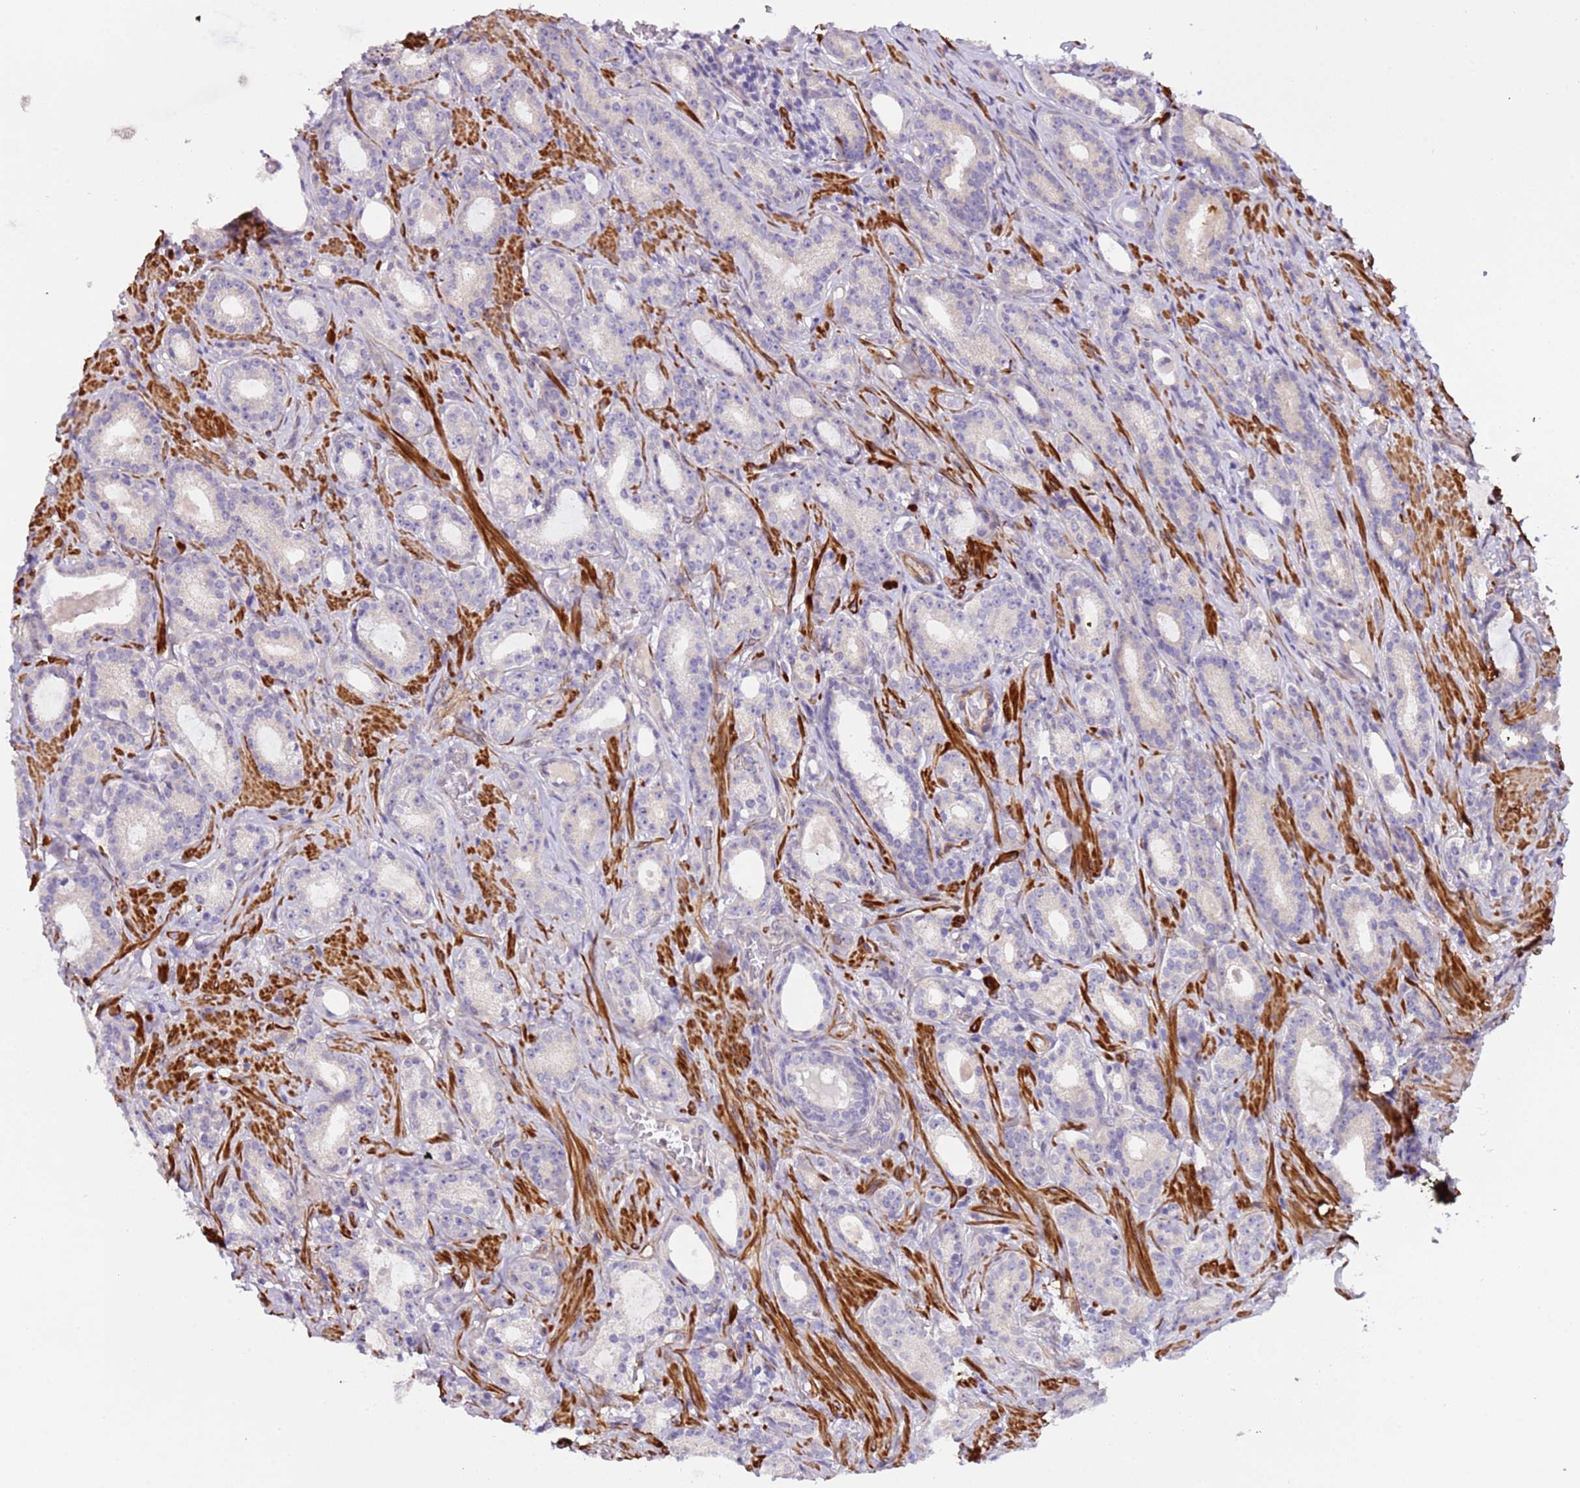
{"staining": {"intensity": "negative", "quantity": "none", "location": "none"}, "tissue": "prostate cancer", "cell_type": "Tumor cells", "image_type": "cancer", "snomed": [{"axis": "morphology", "description": "Adenocarcinoma, Low grade"}, {"axis": "topography", "description": "Prostate"}], "caption": "High magnification brightfield microscopy of low-grade adenocarcinoma (prostate) stained with DAB (brown) and counterstained with hematoxylin (blue): tumor cells show no significant staining.", "gene": "PLEKHH1", "patient": {"sex": "male", "age": 71}}